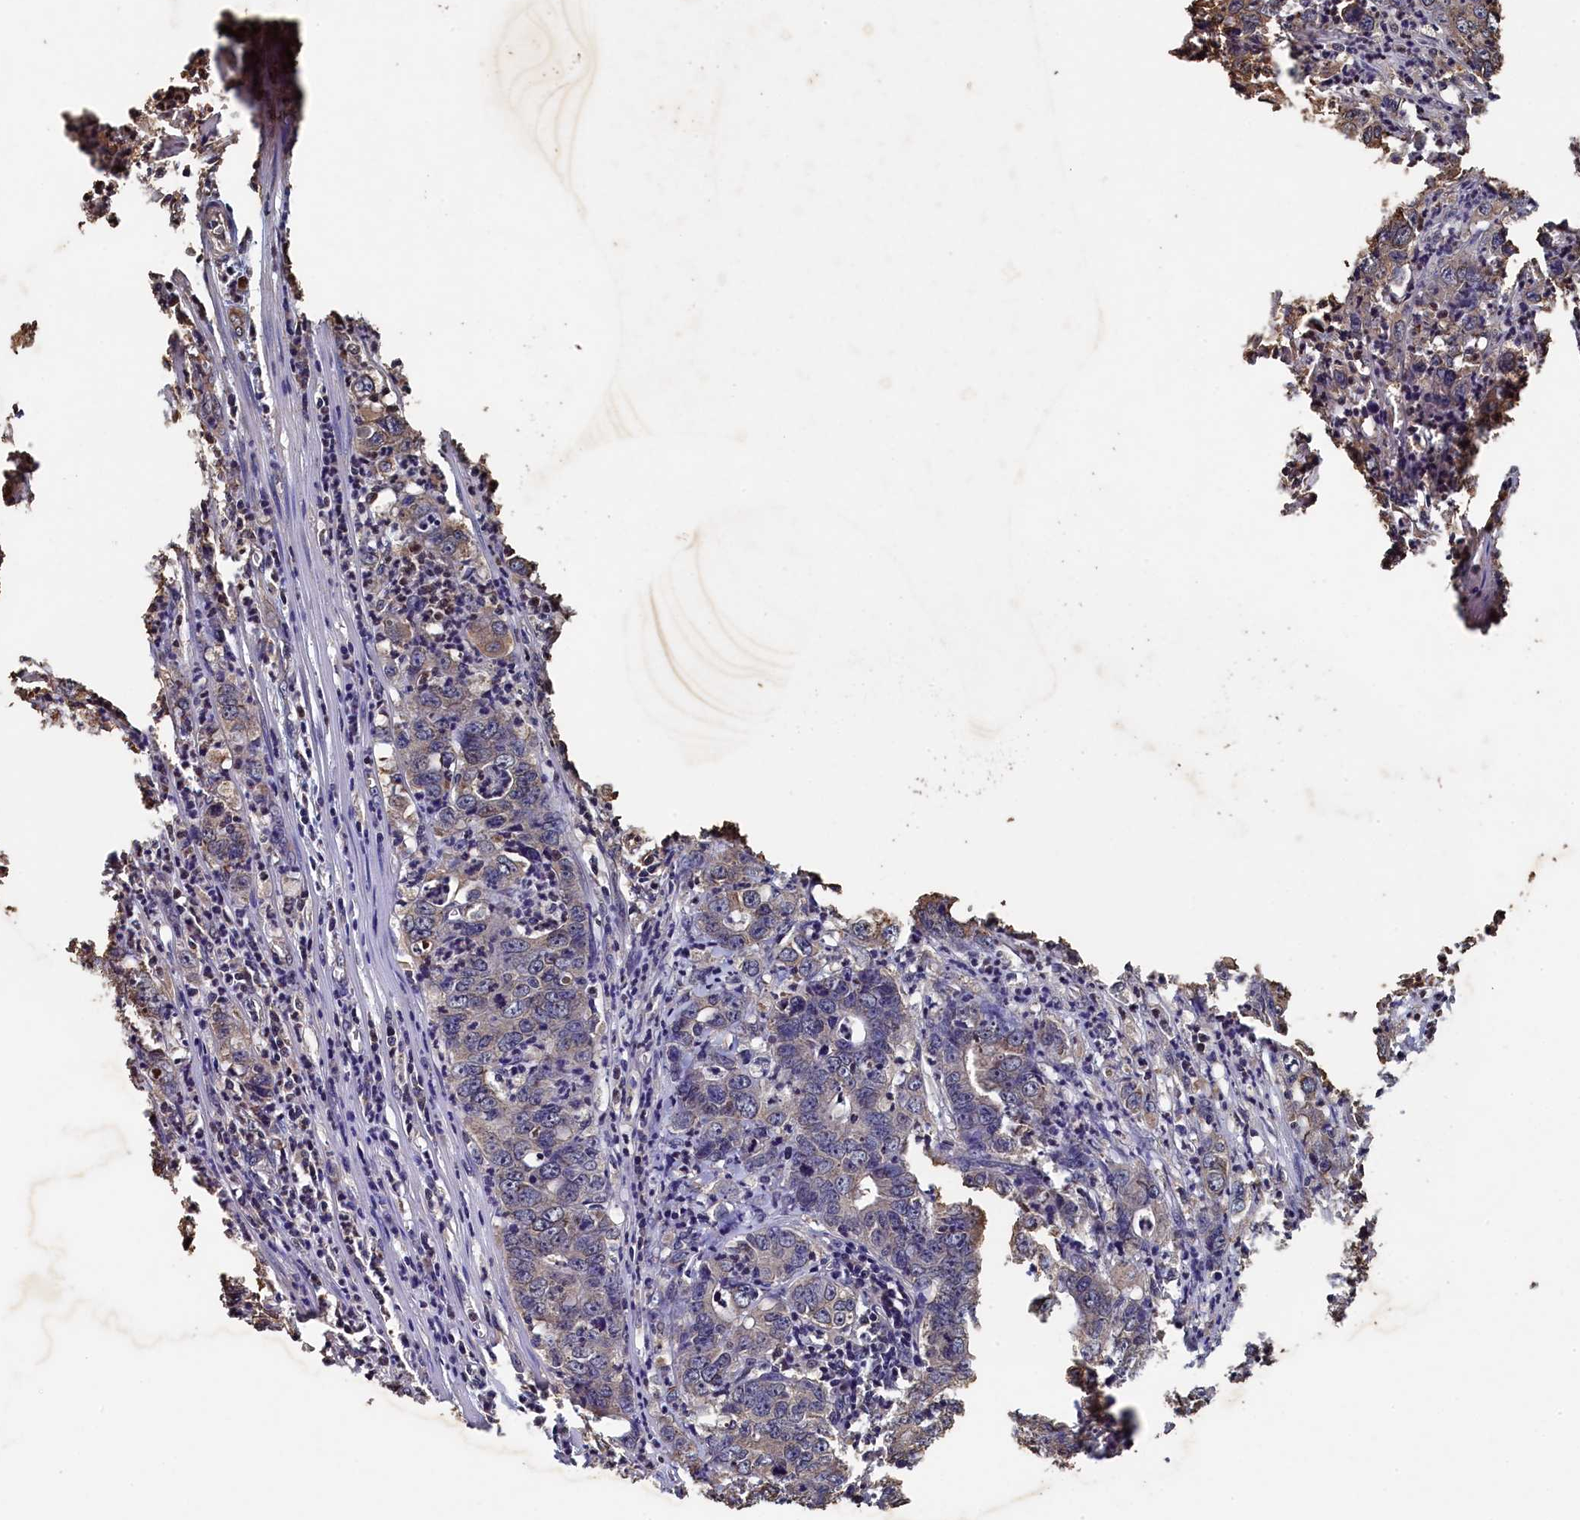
{"staining": {"intensity": "negative", "quantity": "none", "location": "none"}, "tissue": "colorectal cancer", "cell_type": "Tumor cells", "image_type": "cancer", "snomed": [{"axis": "morphology", "description": "Adenocarcinoma, NOS"}, {"axis": "topography", "description": "Colon"}], "caption": "A histopathology image of colorectal adenocarcinoma stained for a protein exhibits no brown staining in tumor cells.", "gene": "PIGN", "patient": {"sex": "female", "age": 75}}